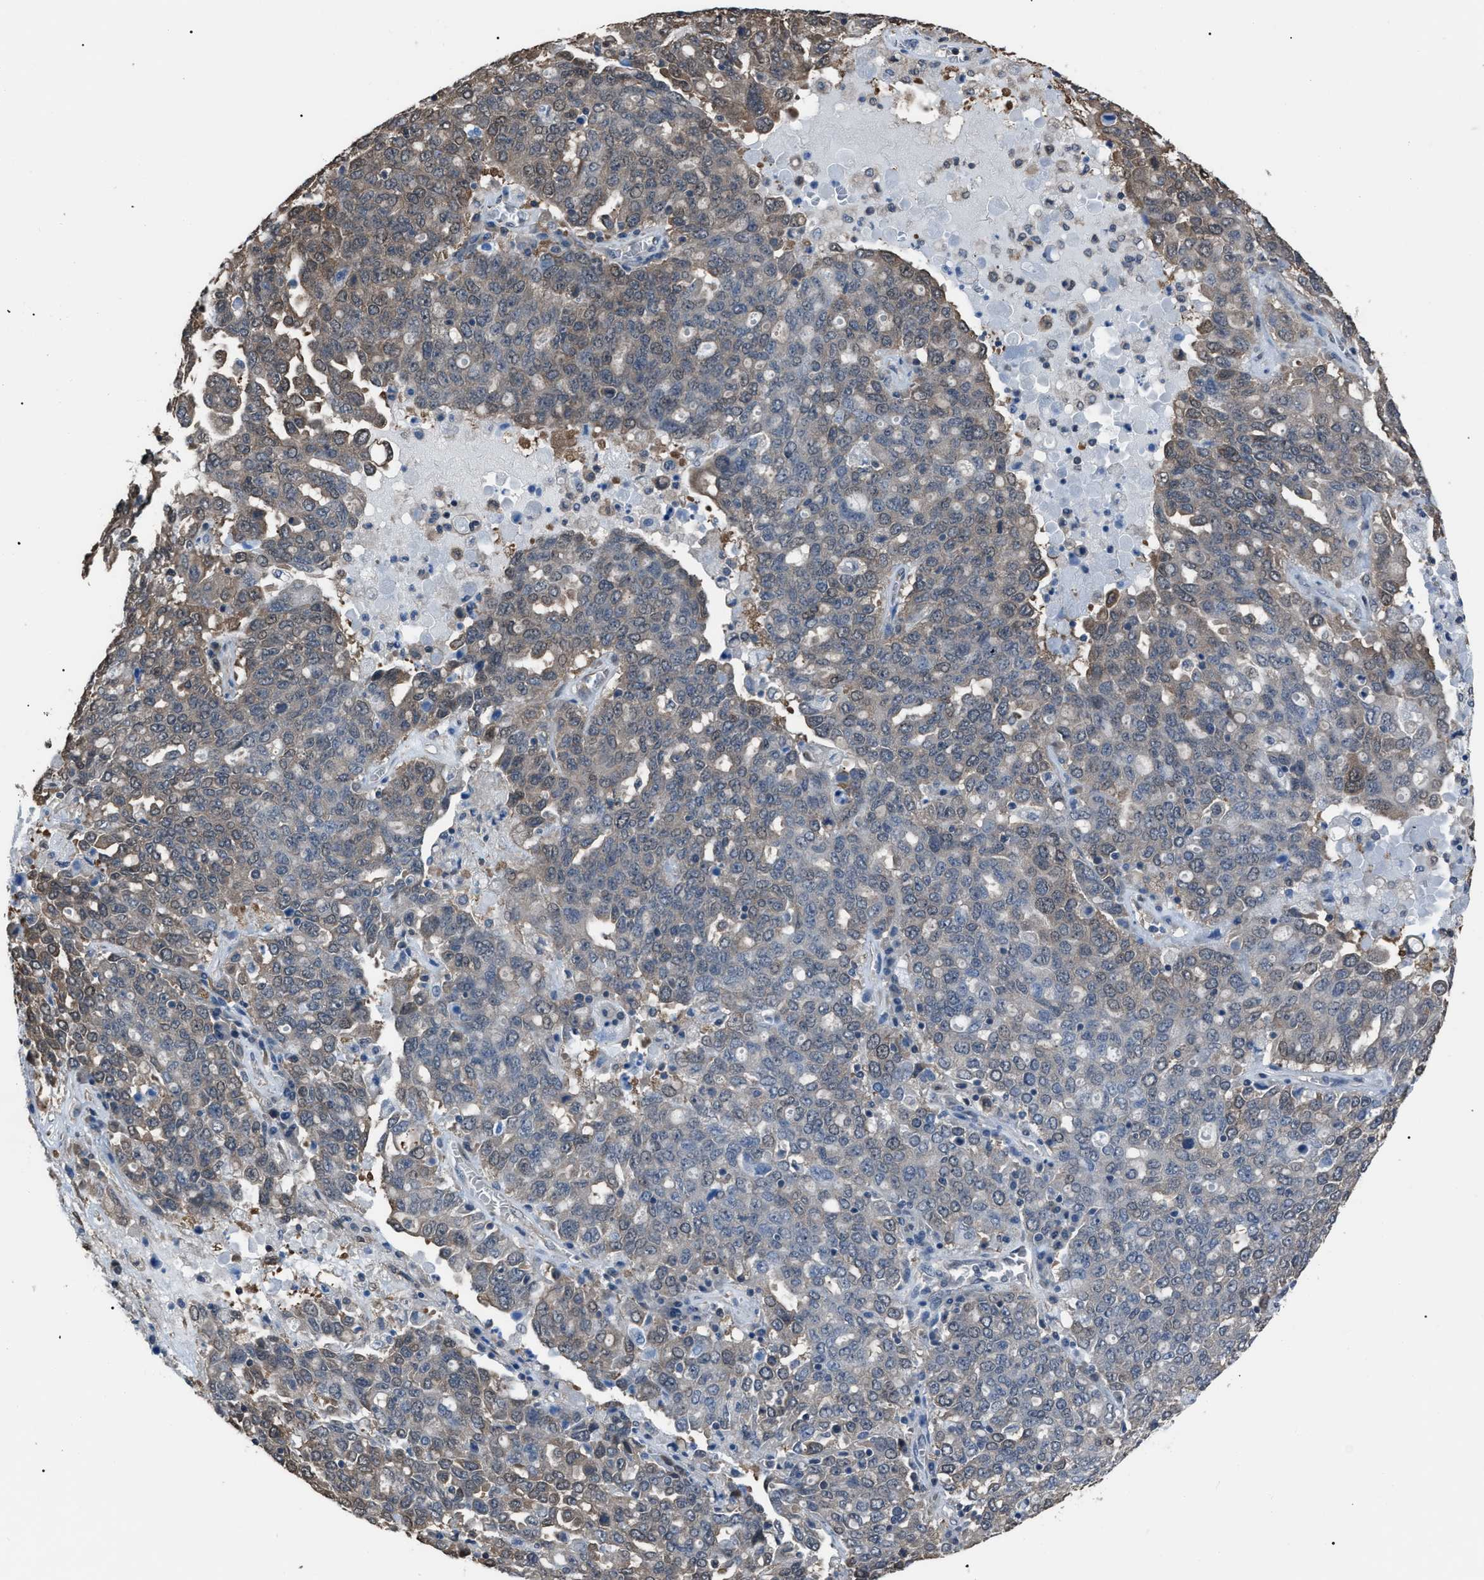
{"staining": {"intensity": "weak", "quantity": "<25%", "location": "cytoplasmic/membranous"}, "tissue": "ovarian cancer", "cell_type": "Tumor cells", "image_type": "cancer", "snomed": [{"axis": "morphology", "description": "Carcinoma, endometroid"}, {"axis": "topography", "description": "Ovary"}], "caption": "This is an IHC histopathology image of endometroid carcinoma (ovarian). There is no positivity in tumor cells.", "gene": "PDCD5", "patient": {"sex": "female", "age": 62}}